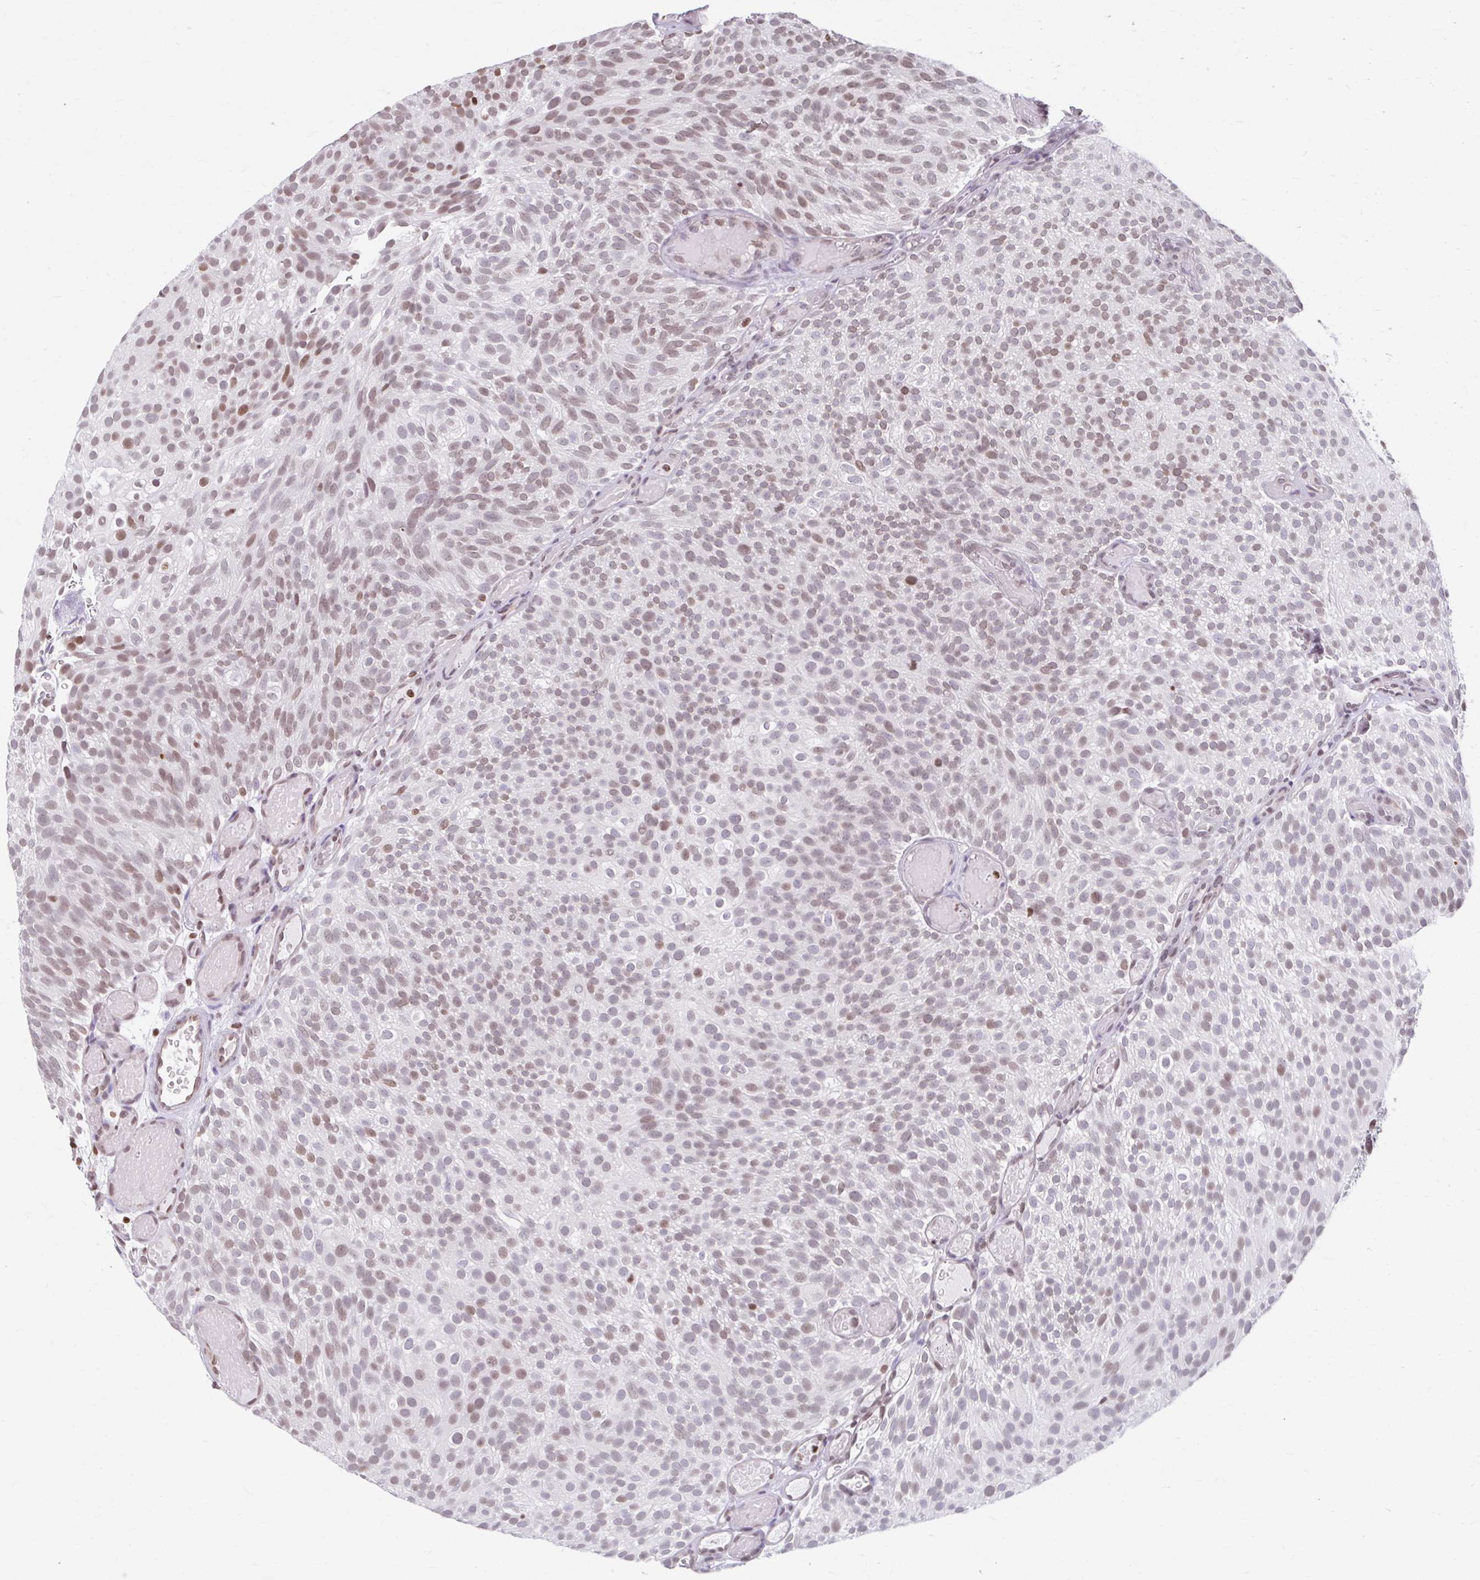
{"staining": {"intensity": "moderate", "quantity": ">75%", "location": "nuclear"}, "tissue": "urothelial cancer", "cell_type": "Tumor cells", "image_type": "cancer", "snomed": [{"axis": "morphology", "description": "Urothelial carcinoma, Low grade"}, {"axis": "topography", "description": "Urinary bladder"}], "caption": "Human urothelial carcinoma (low-grade) stained with a protein marker demonstrates moderate staining in tumor cells.", "gene": "ORC3", "patient": {"sex": "male", "age": 78}}